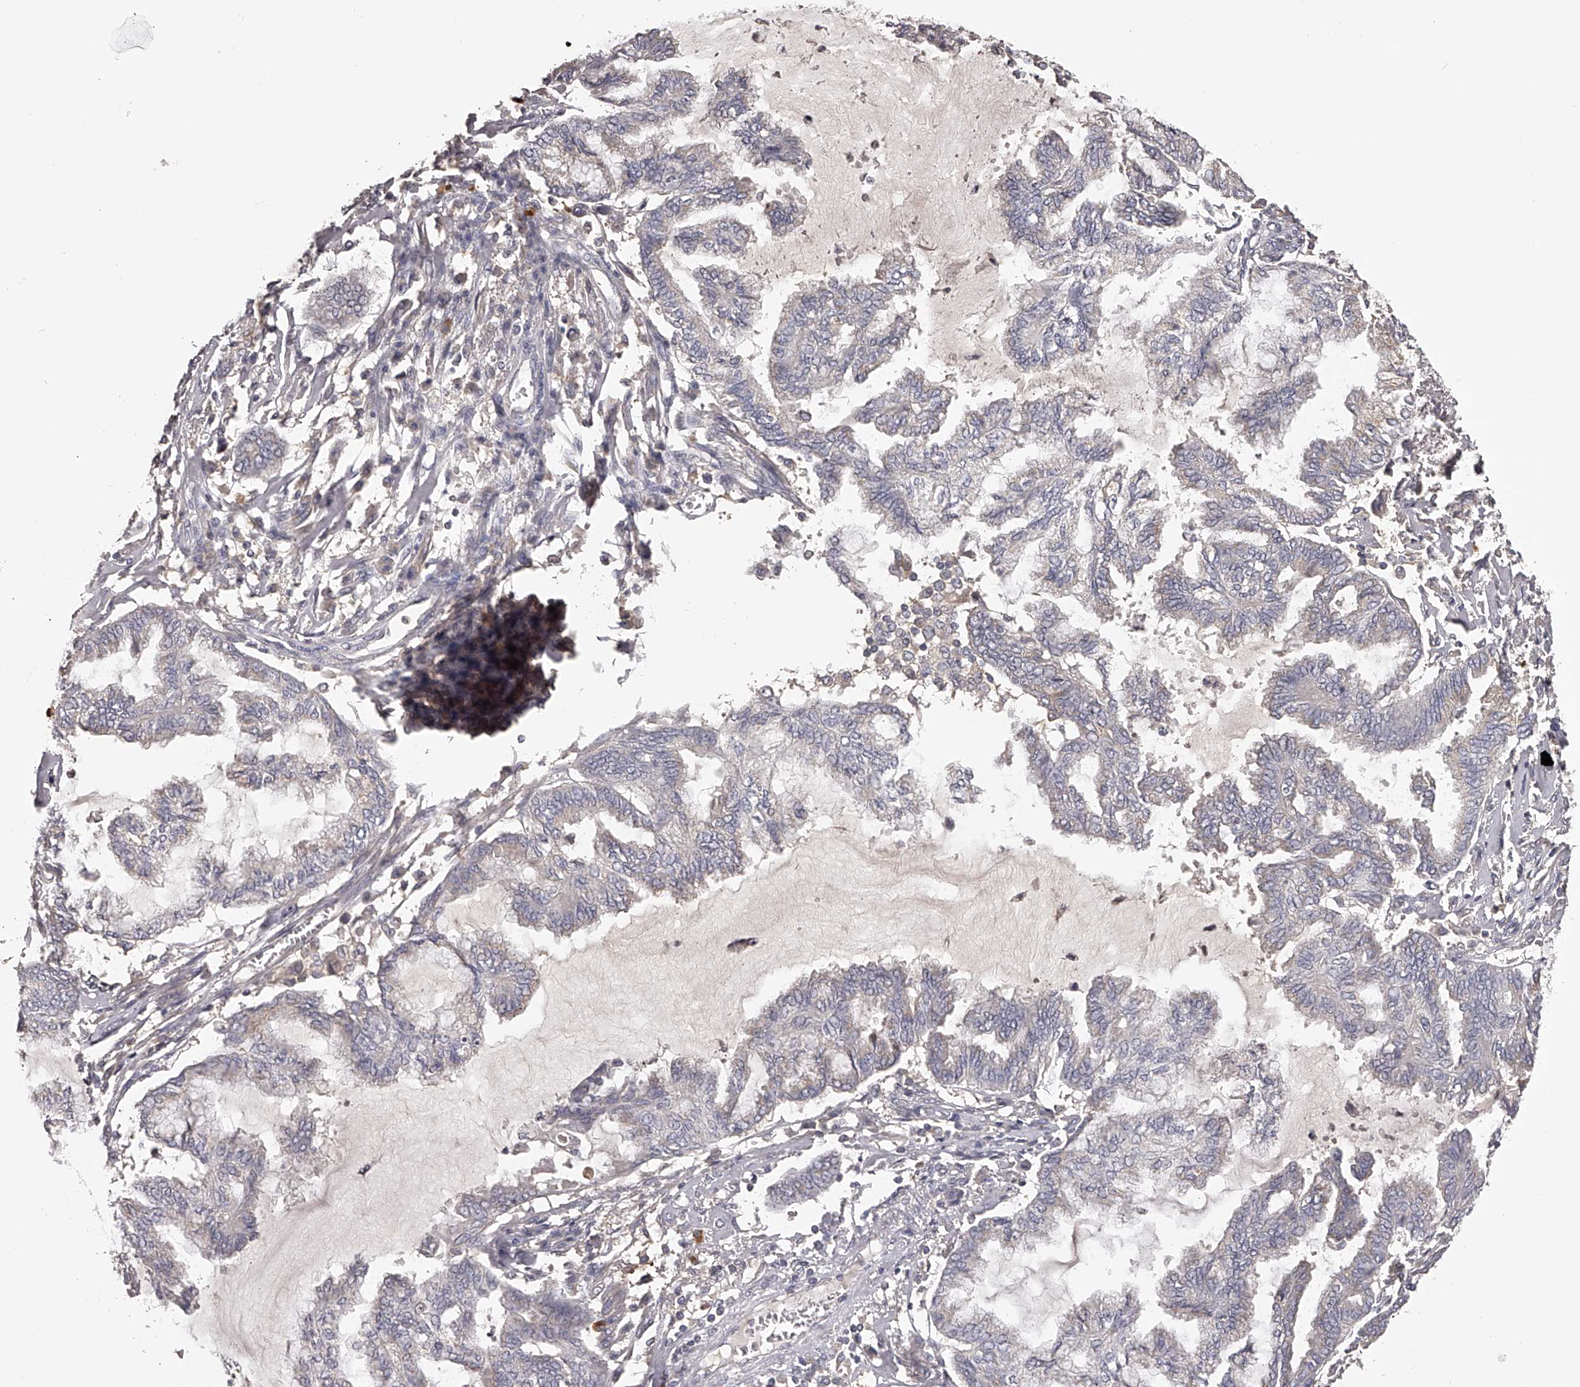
{"staining": {"intensity": "negative", "quantity": "none", "location": "none"}, "tissue": "endometrial cancer", "cell_type": "Tumor cells", "image_type": "cancer", "snomed": [{"axis": "morphology", "description": "Adenocarcinoma, NOS"}, {"axis": "topography", "description": "Endometrium"}], "caption": "A high-resolution photomicrograph shows immunohistochemistry staining of endometrial adenocarcinoma, which exhibits no significant positivity in tumor cells. (DAB (3,3'-diaminobenzidine) IHC with hematoxylin counter stain).", "gene": "TNN", "patient": {"sex": "female", "age": 86}}